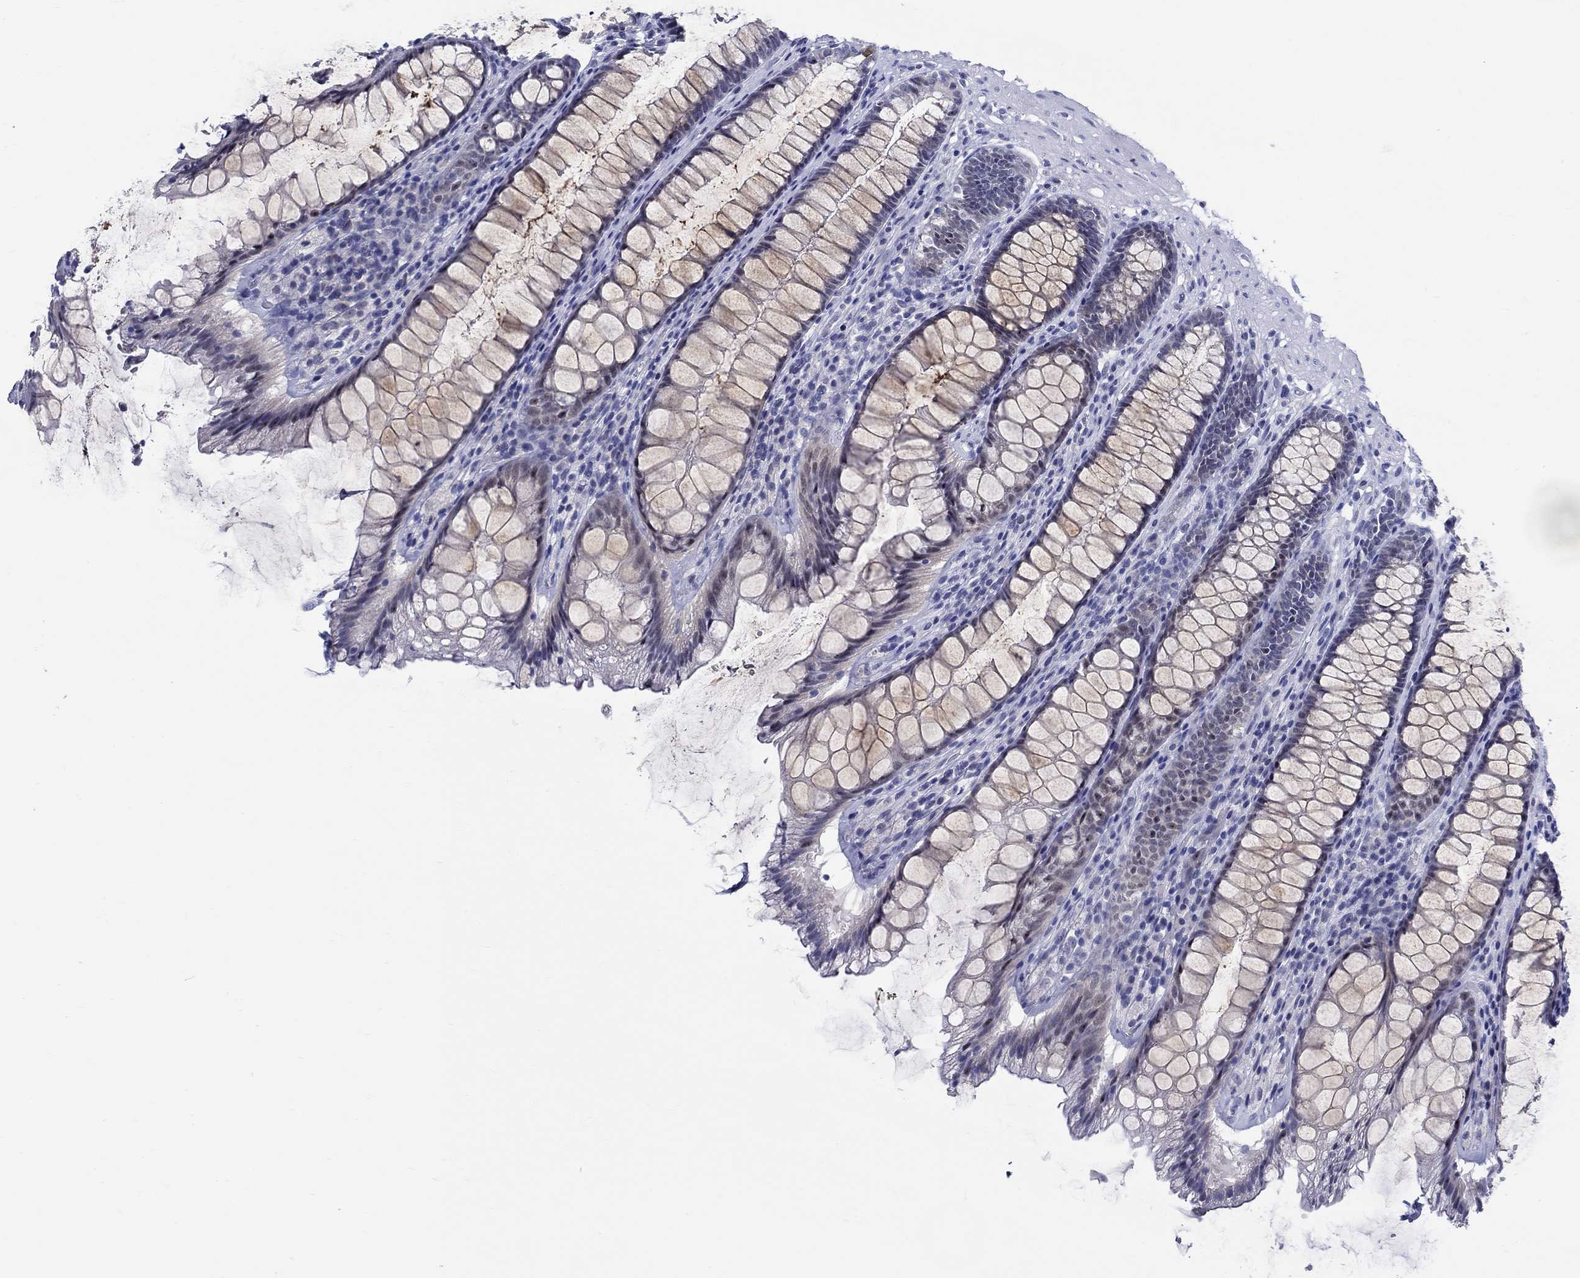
{"staining": {"intensity": "moderate", "quantity": "25%-75%", "location": "cytoplasmic/membranous"}, "tissue": "rectum", "cell_type": "Glandular cells", "image_type": "normal", "snomed": [{"axis": "morphology", "description": "Normal tissue, NOS"}, {"axis": "topography", "description": "Rectum"}], "caption": "The micrograph displays staining of unremarkable rectum, revealing moderate cytoplasmic/membranous protein staining (brown color) within glandular cells.", "gene": "CRYGS", "patient": {"sex": "male", "age": 72}}